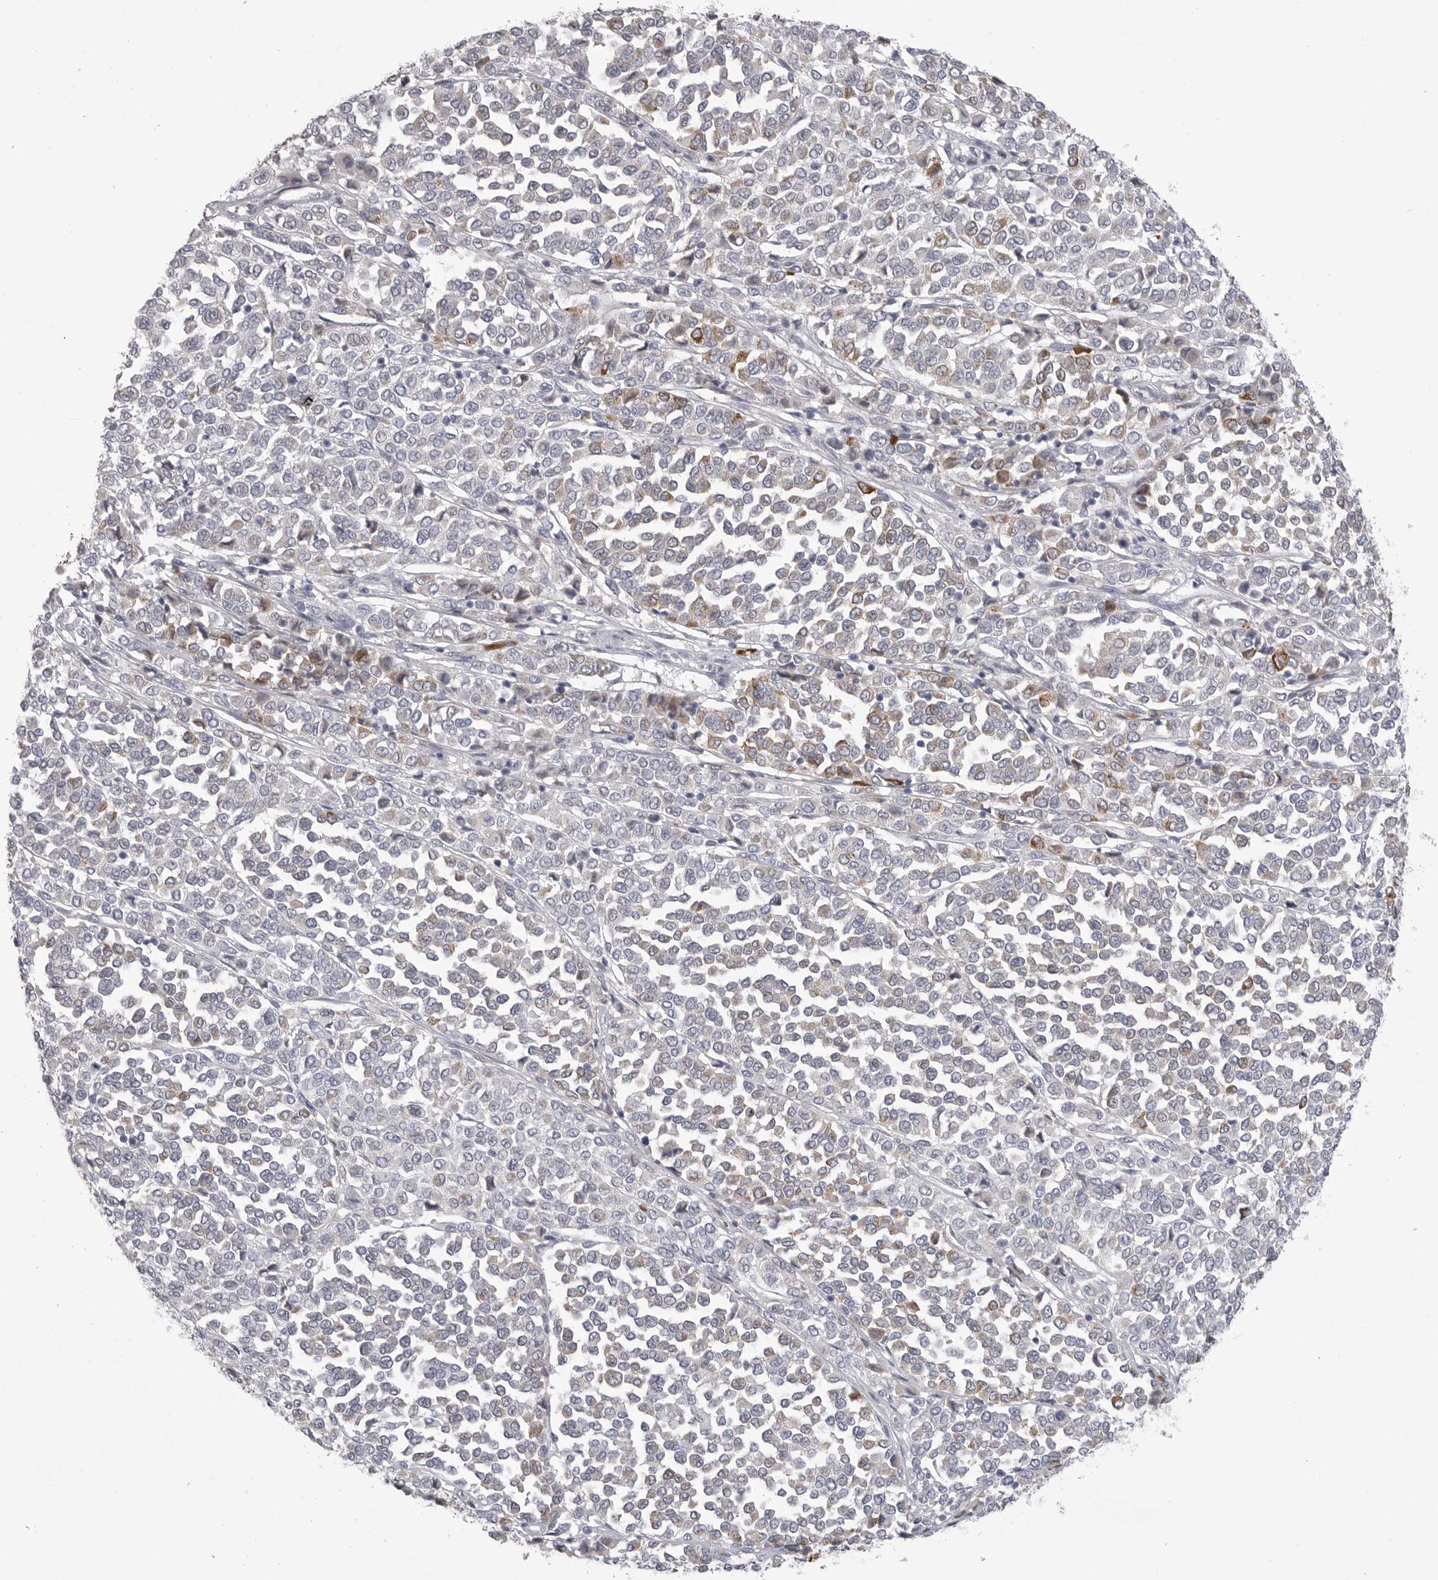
{"staining": {"intensity": "moderate", "quantity": "<25%", "location": "cytoplasmic/membranous"}, "tissue": "melanoma", "cell_type": "Tumor cells", "image_type": "cancer", "snomed": [{"axis": "morphology", "description": "Malignant melanoma, Metastatic site"}, {"axis": "topography", "description": "Pancreas"}], "caption": "Protein analysis of melanoma tissue reveals moderate cytoplasmic/membranous staining in approximately <25% of tumor cells.", "gene": "FKBP2", "patient": {"sex": "female", "age": 30}}